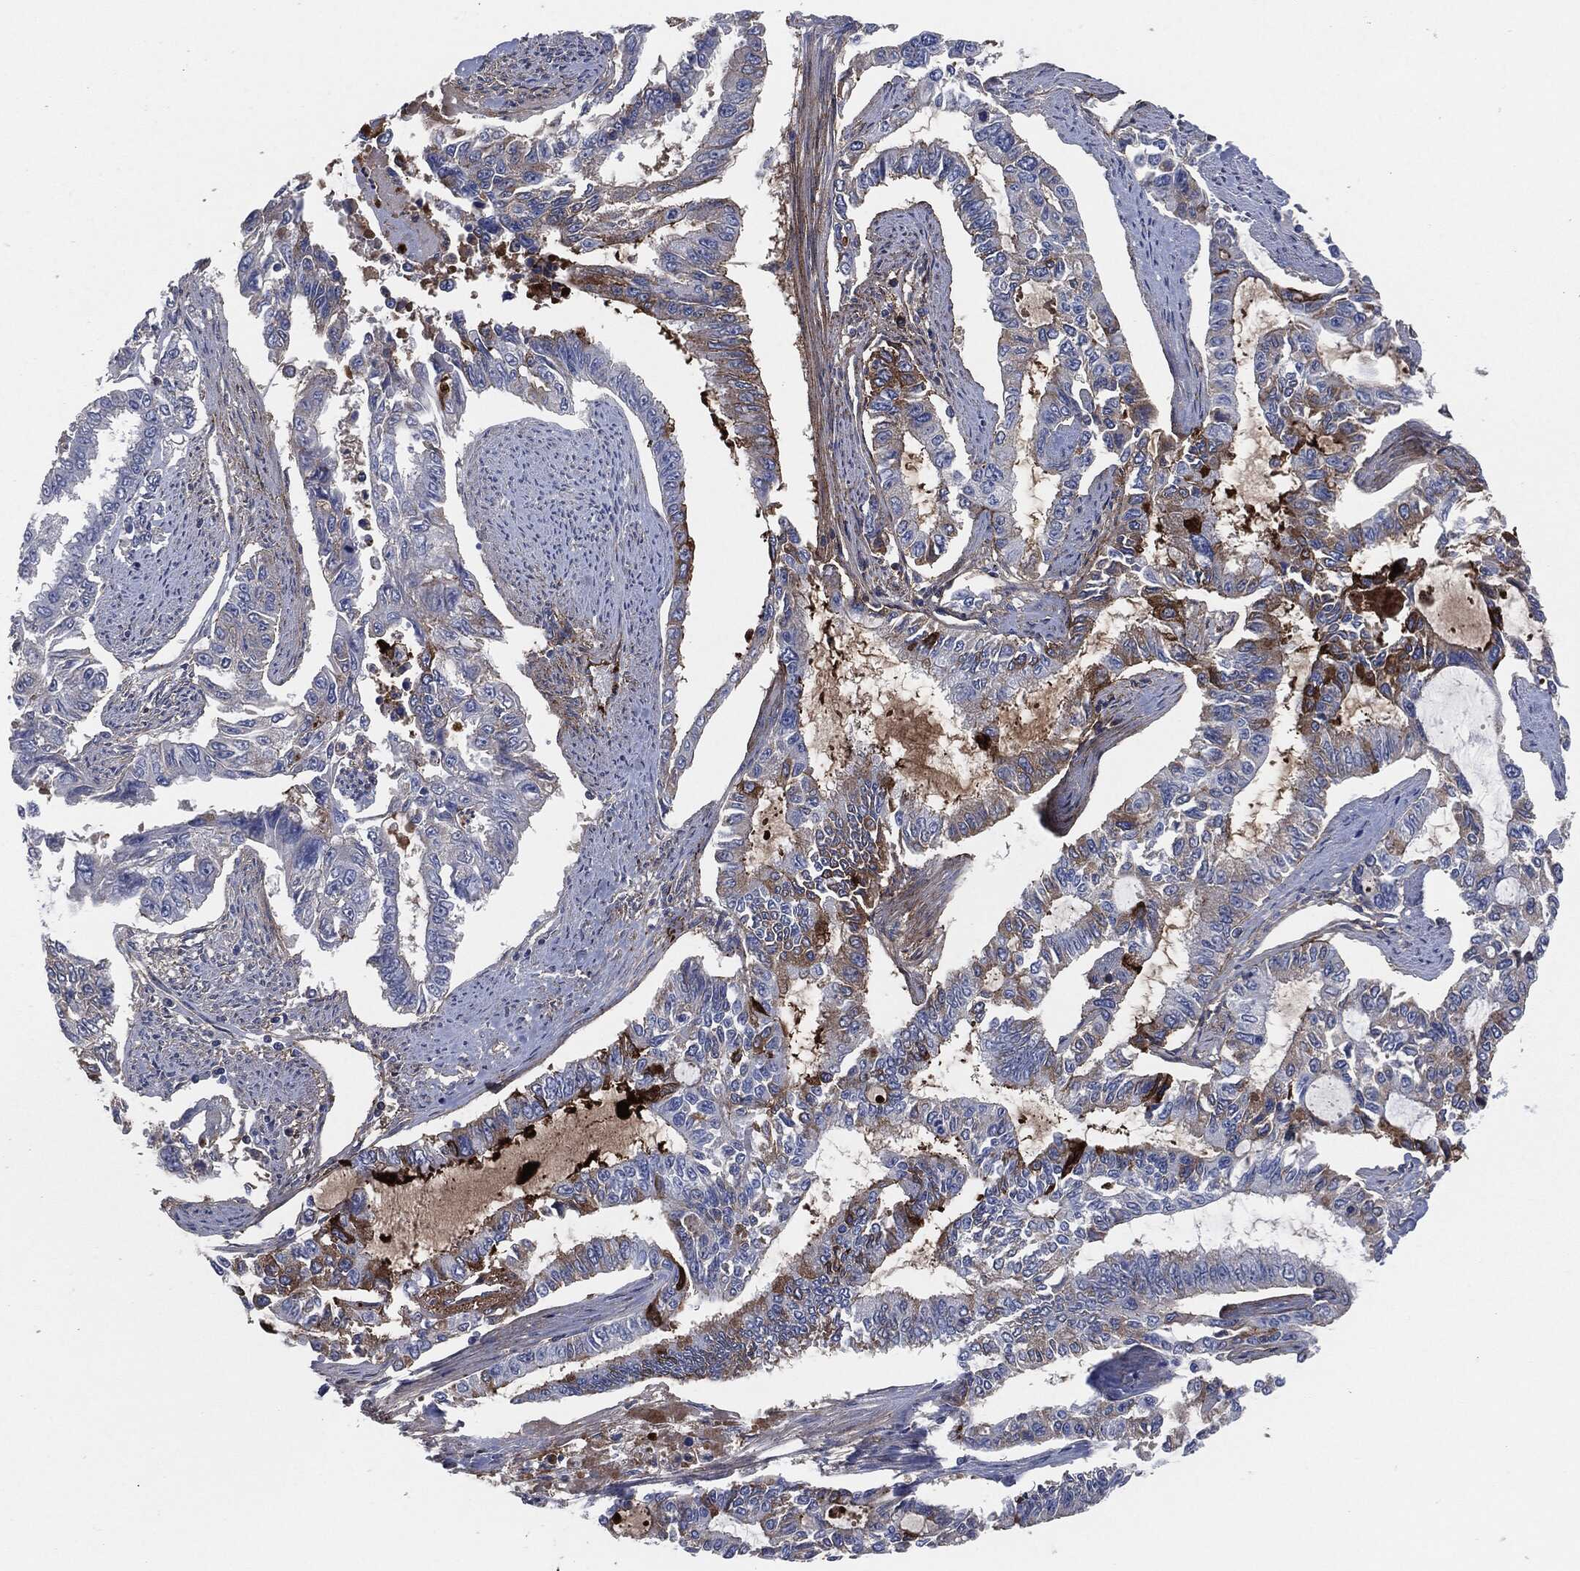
{"staining": {"intensity": "strong", "quantity": "<25%", "location": "cytoplasmic/membranous"}, "tissue": "endometrial cancer", "cell_type": "Tumor cells", "image_type": "cancer", "snomed": [{"axis": "morphology", "description": "Adenocarcinoma, NOS"}, {"axis": "topography", "description": "Uterus"}], "caption": "This image demonstrates immunohistochemistry (IHC) staining of adenocarcinoma (endometrial), with medium strong cytoplasmic/membranous positivity in about <25% of tumor cells.", "gene": "APOB", "patient": {"sex": "female", "age": 59}}